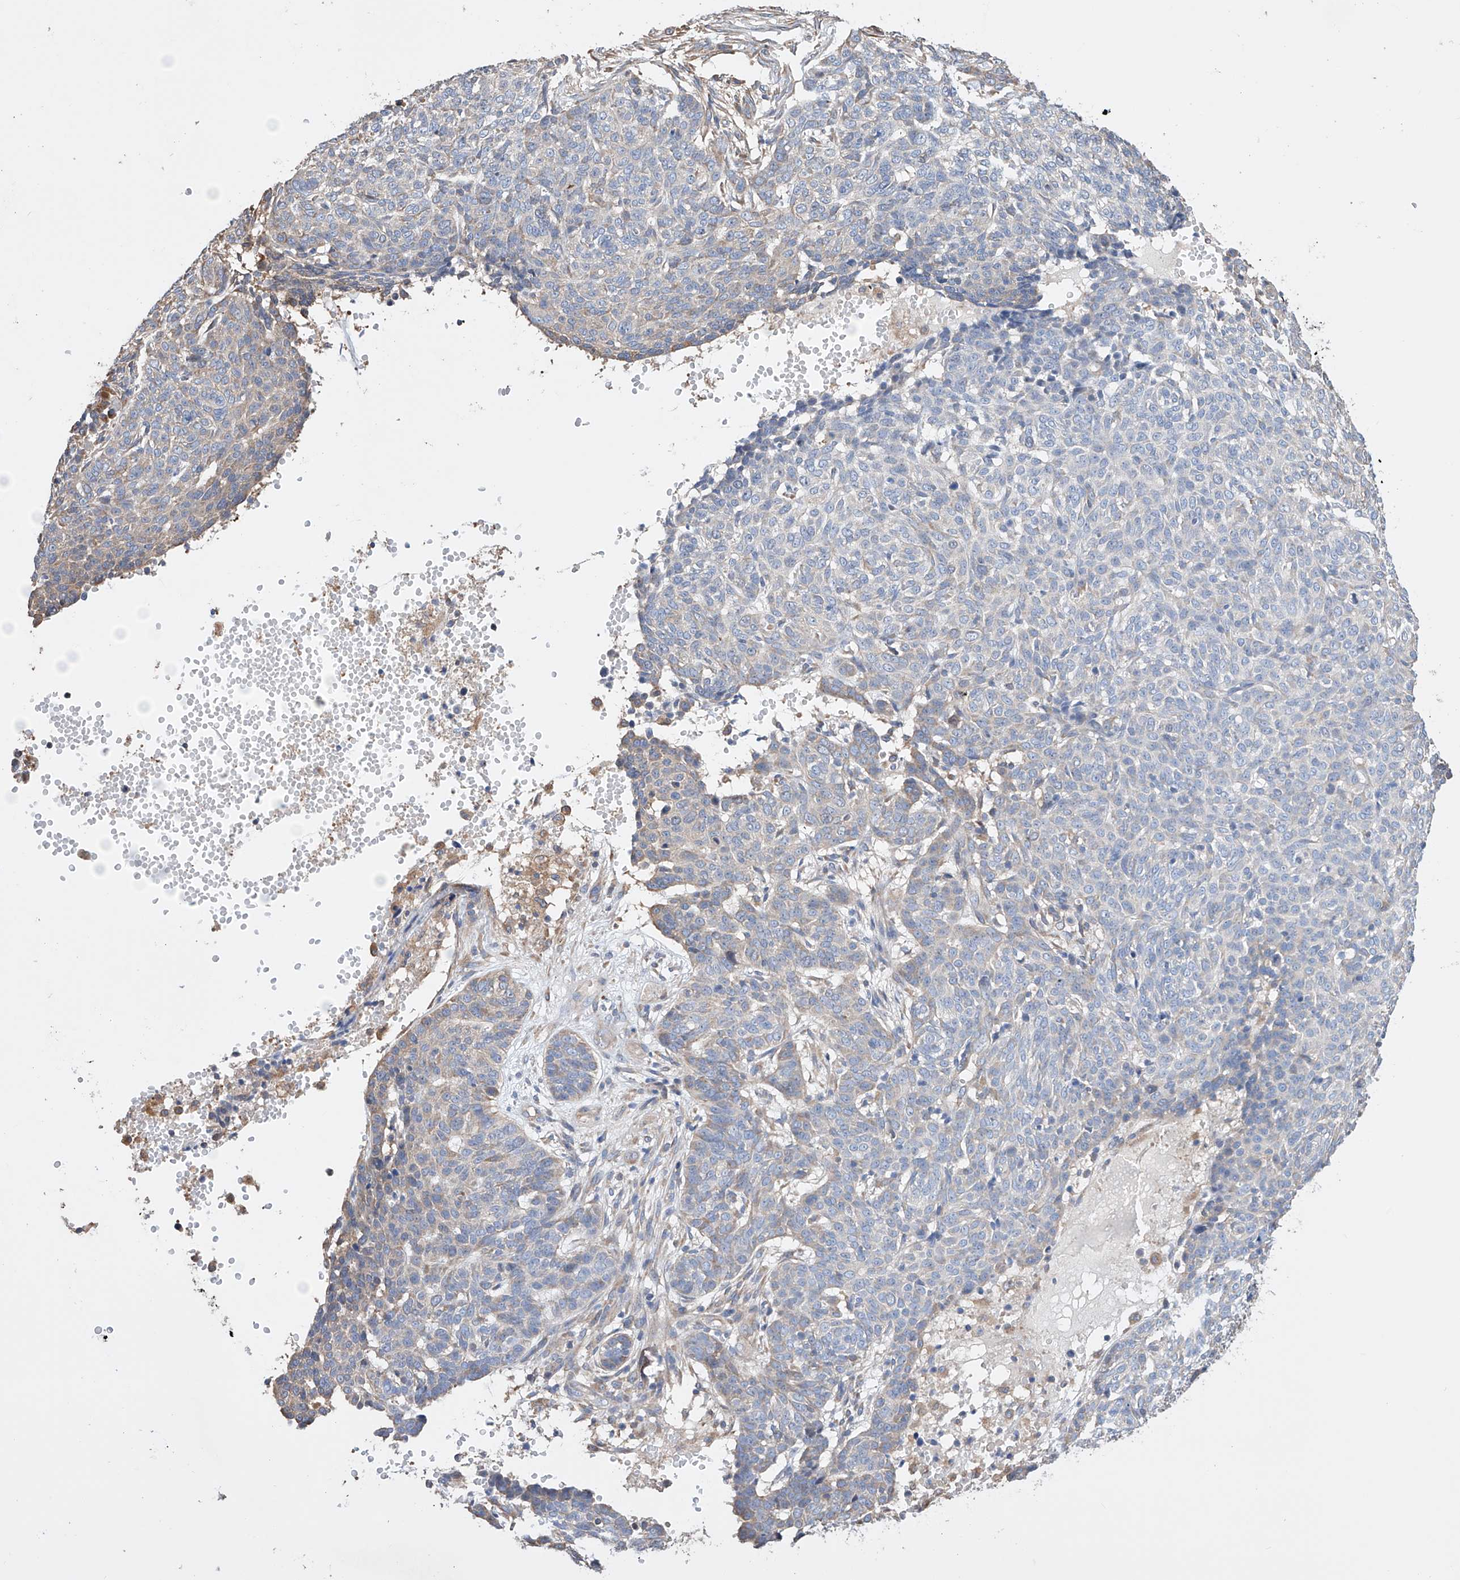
{"staining": {"intensity": "weak", "quantity": "<25%", "location": "cytoplasmic/membranous"}, "tissue": "skin cancer", "cell_type": "Tumor cells", "image_type": "cancer", "snomed": [{"axis": "morphology", "description": "Basal cell carcinoma"}, {"axis": "topography", "description": "Skin"}], "caption": "Immunohistochemical staining of human skin cancer (basal cell carcinoma) displays no significant staining in tumor cells. Brightfield microscopy of immunohistochemistry stained with DAB (brown) and hematoxylin (blue), captured at high magnification.", "gene": "AFG1L", "patient": {"sex": "male", "age": 85}}